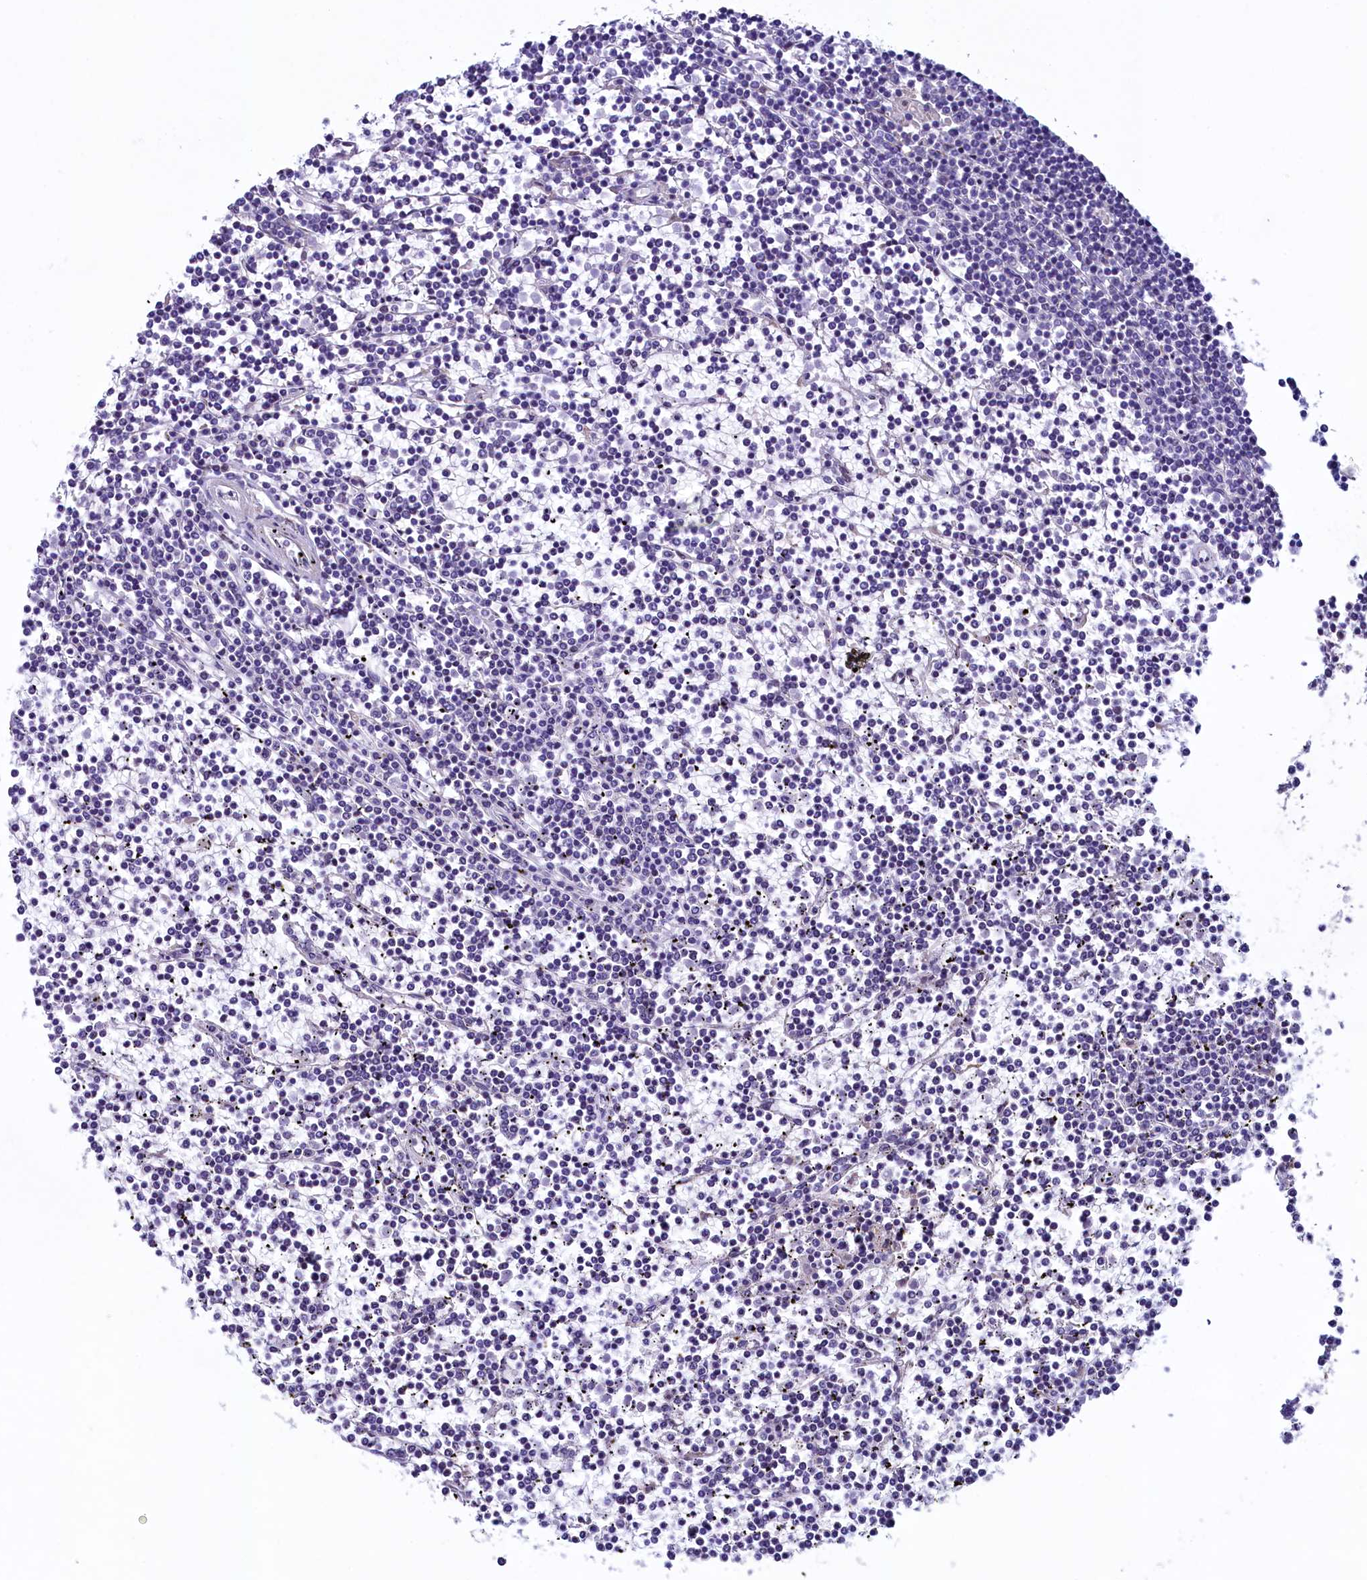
{"staining": {"intensity": "negative", "quantity": "none", "location": "none"}, "tissue": "lymphoma", "cell_type": "Tumor cells", "image_type": "cancer", "snomed": [{"axis": "morphology", "description": "Malignant lymphoma, non-Hodgkin's type, Low grade"}, {"axis": "topography", "description": "Spleen"}], "caption": "There is no significant expression in tumor cells of lymphoma.", "gene": "KRBOX5", "patient": {"sex": "female", "age": 19}}